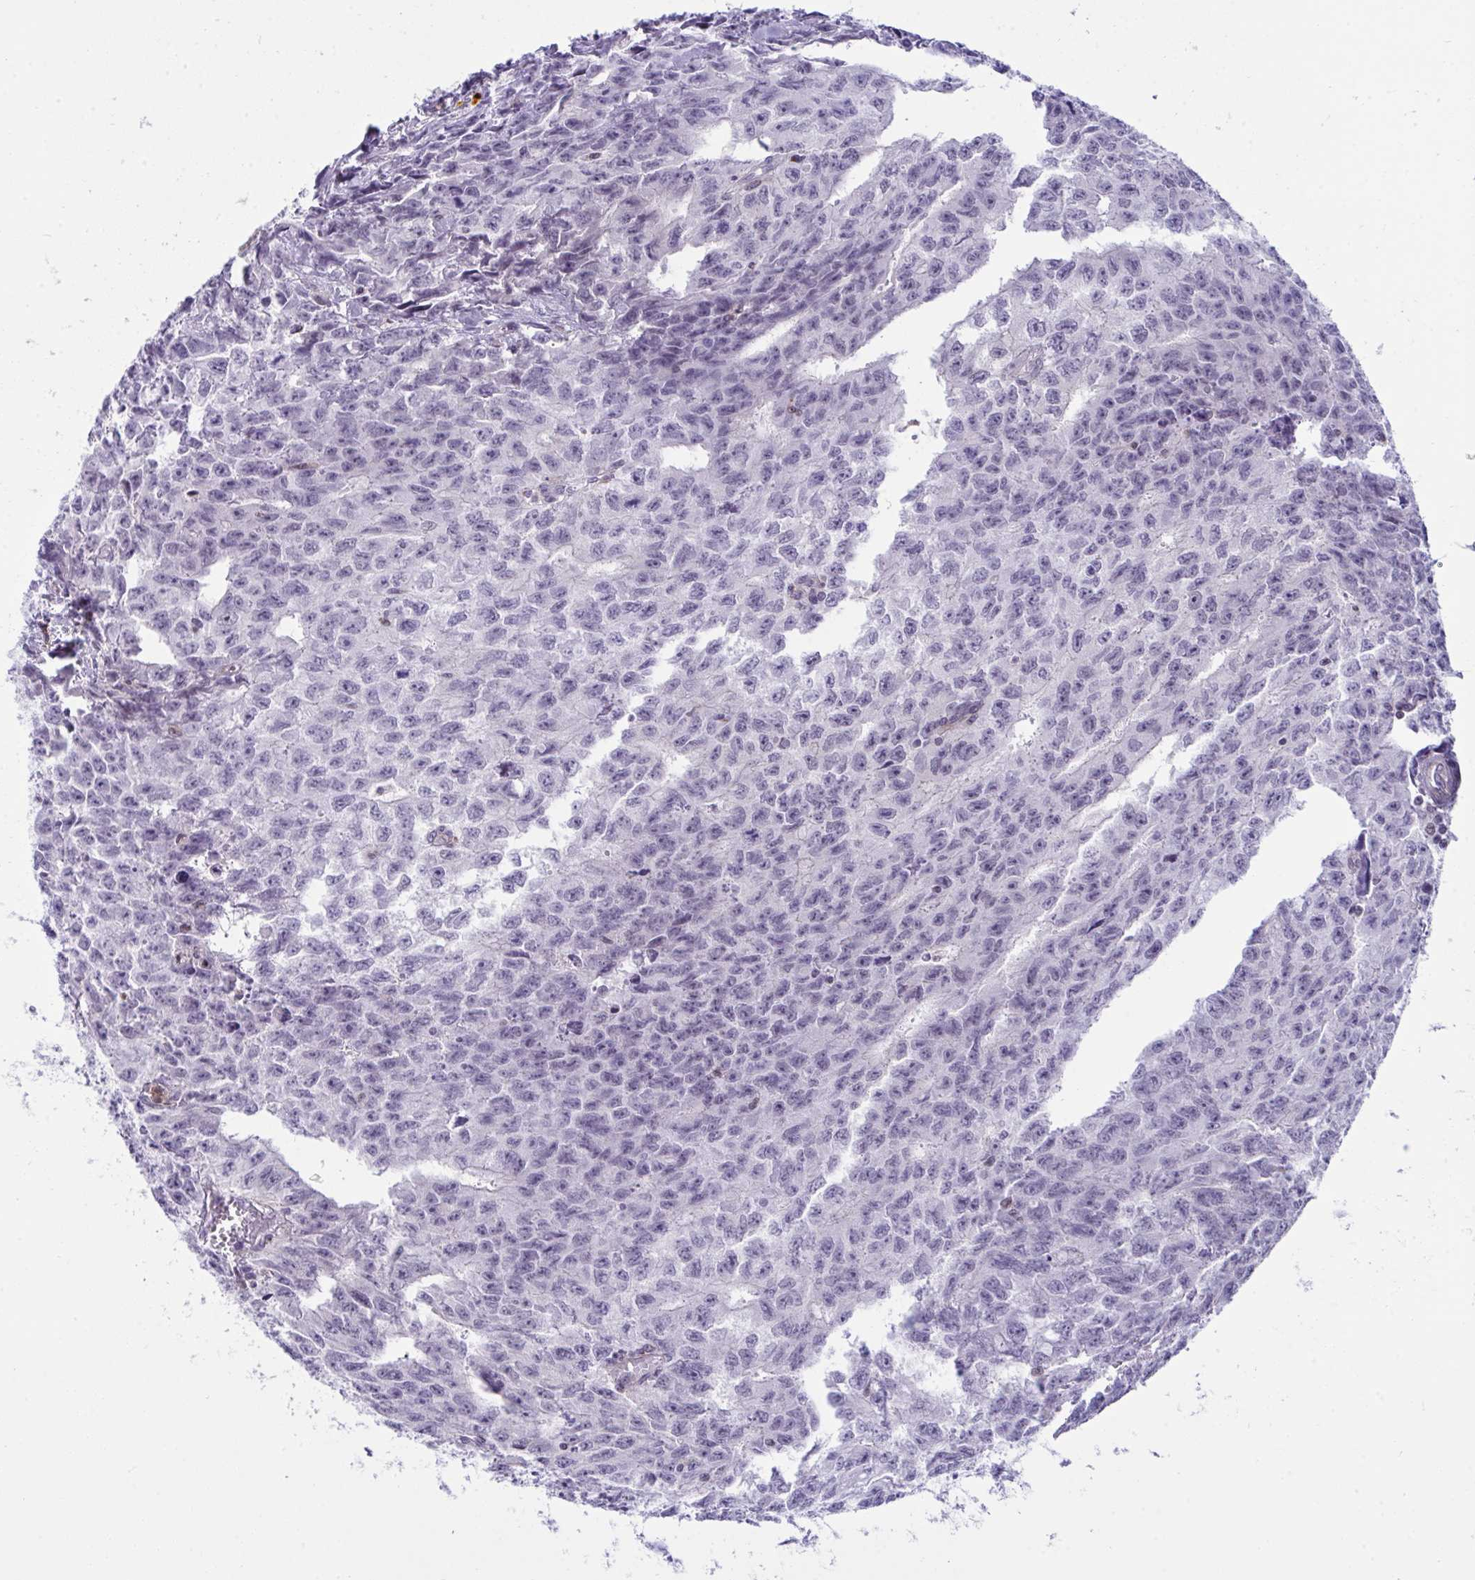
{"staining": {"intensity": "negative", "quantity": "none", "location": "none"}, "tissue": "testis cancer", "cell_type": "Tumor cells", "image_type": "cancer", "snomed": [{"axis": "morphology", "description": "Carcinoma, Embryonal, NOS"}, {"axis": "morphology", "description": "Teratoma, malignant, NOS"}, {"axis": "topography", "description": "Testis"}], "caption": "Human embryonal carcinoma (testis) stained for a protein using immunohistochemistry shows no staining in tumor cells.", "gene": "PLA2G12B", "patient": {"sex": "male", "age": 24}}